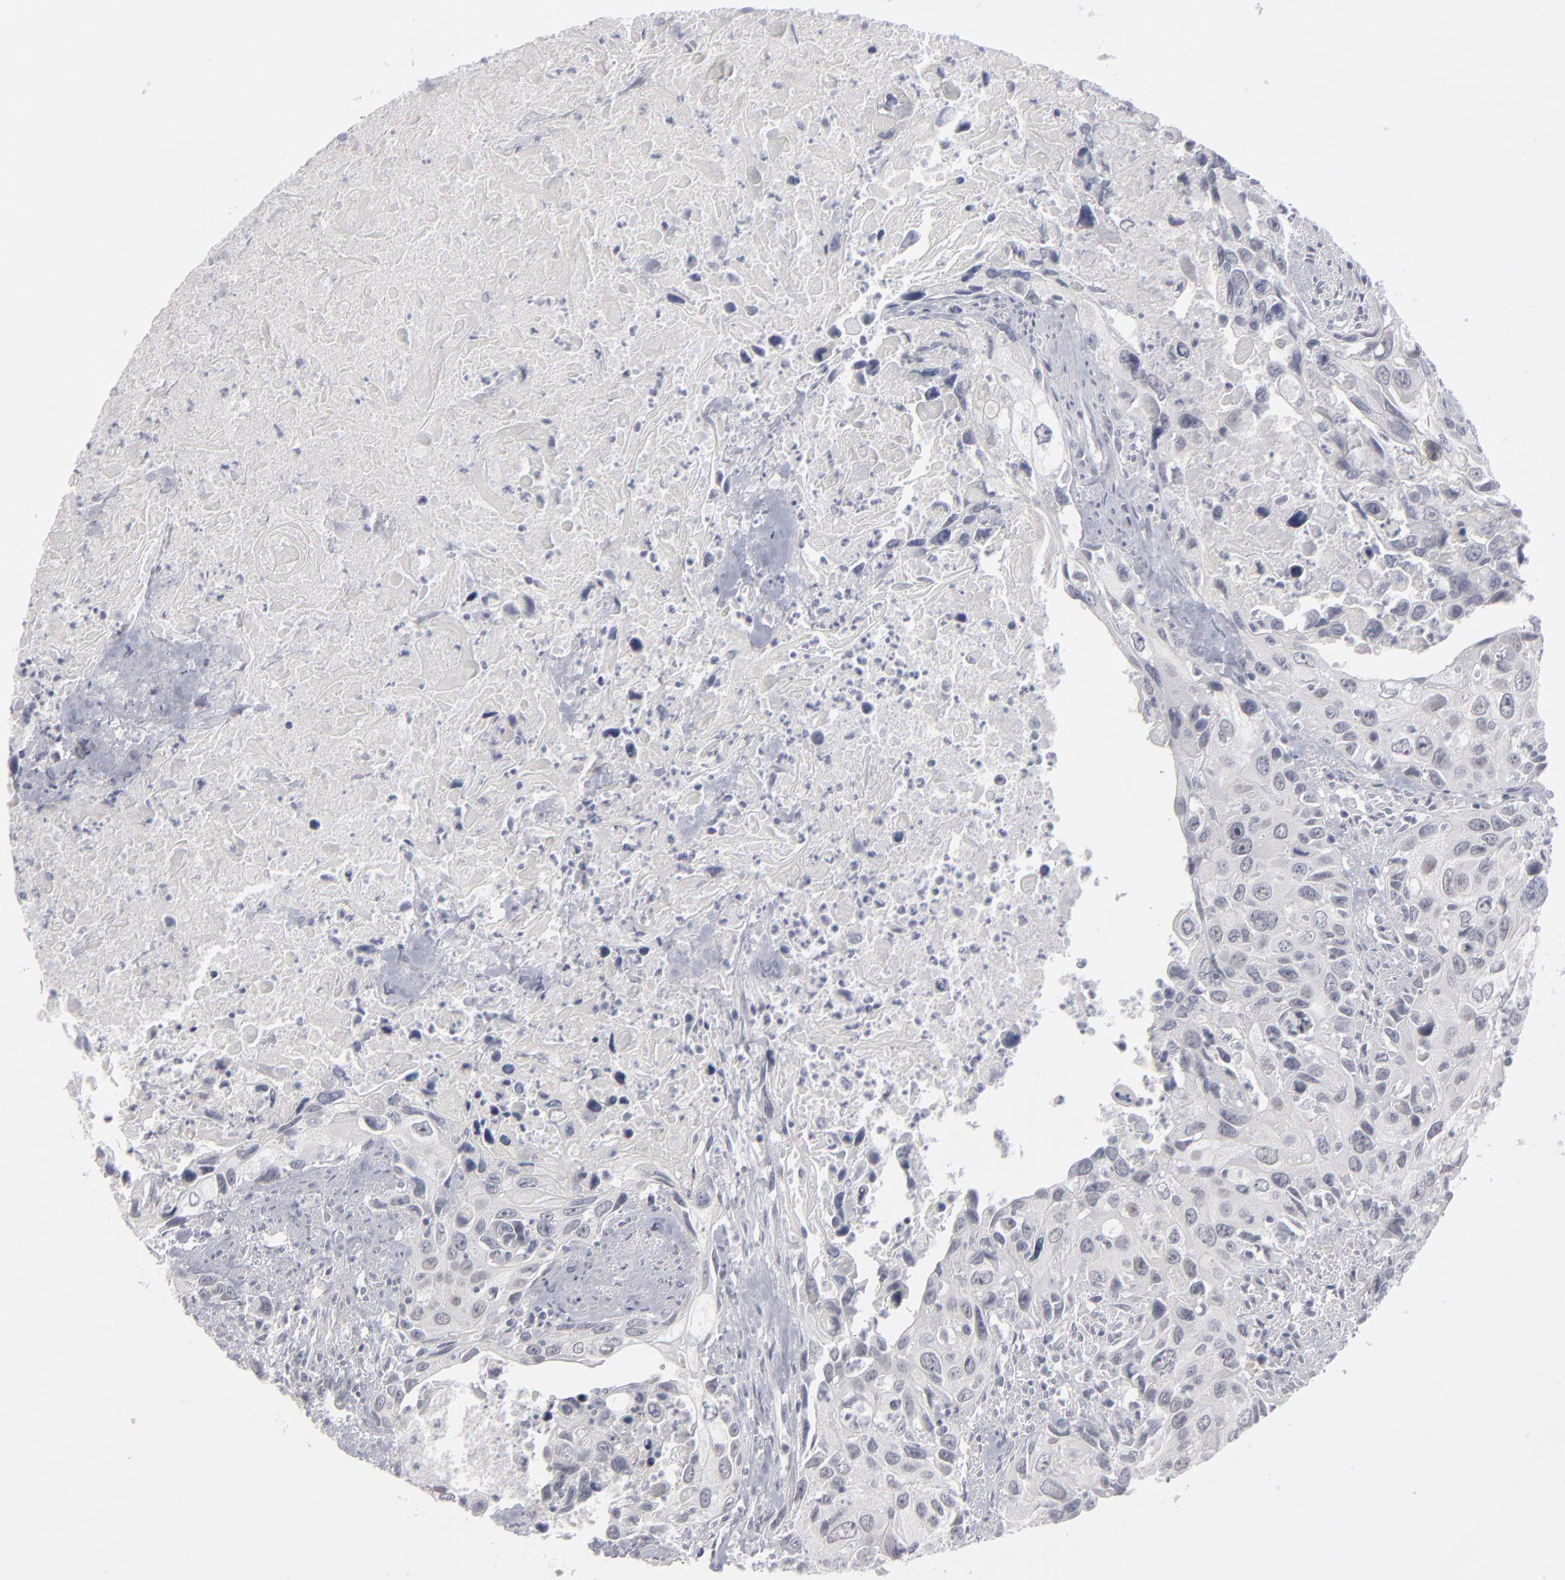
{"staining": {"intensity": "negative", "quantity": "none", "location": "none"}, "tissue": "urothelial cancer", "cell_type": "Tumor cells", "image_type": "cancer", "snomed": [{"axis": "morphology", "description": "Urothelial carcinoma, High grade"}, {"axis": "topography", "description": "Urinary bladder"}], "caption": "IHC of urothelial cancer reveals no positivity in tumor cells.", "gene": "KIAA1210", "patient": {"sex": "male", "age": 71}}